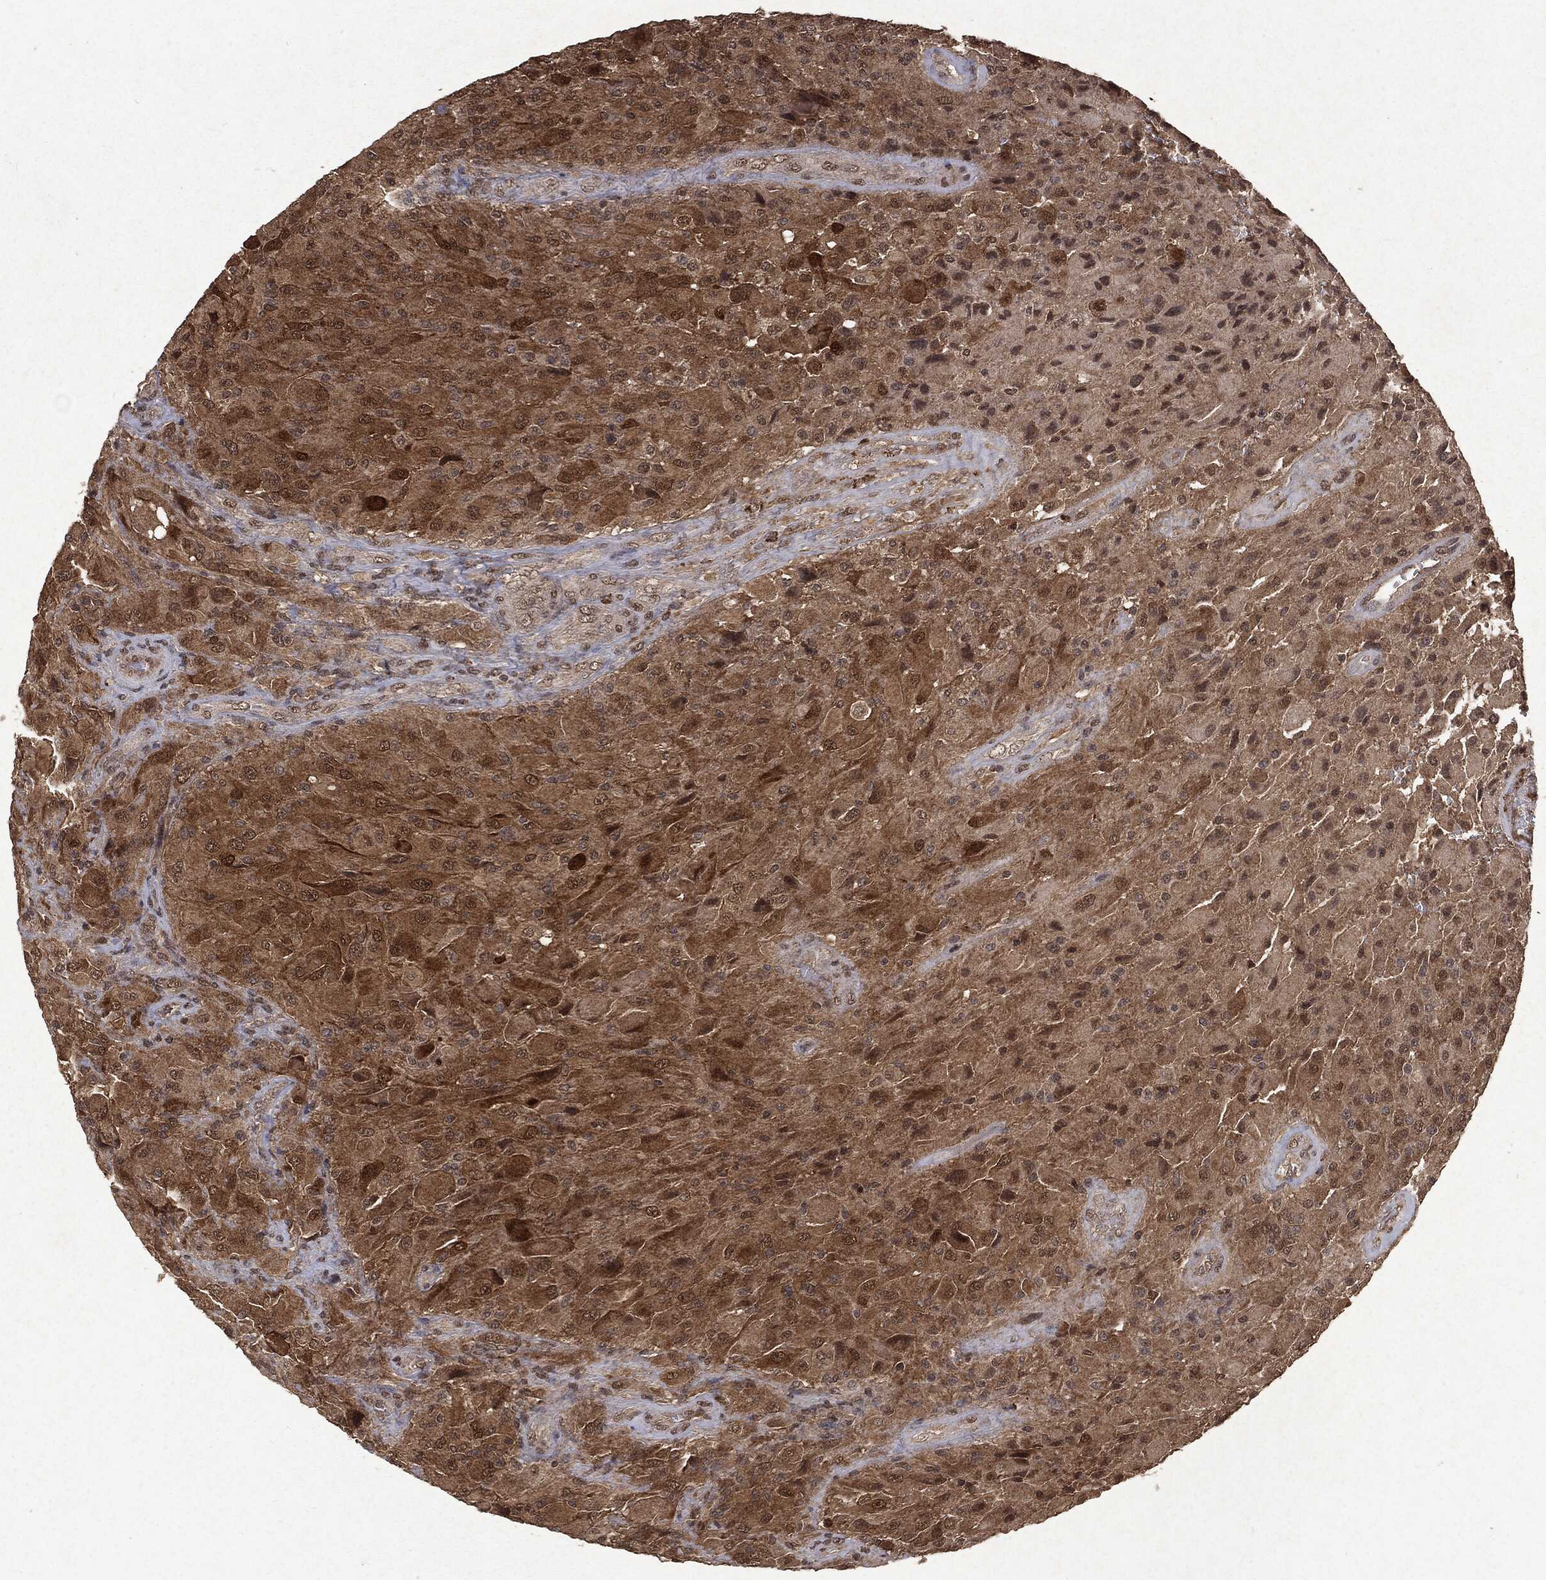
{"staining": {"intensity": "strong", "quantity": ">75%", "location": "cytoplasmic/membranous"}, "tissue": "glioma", "cell_type": "Tumor cells", "image_type": "cancer", "snomed": [{"axis": "morphology", "description": "Glioma, malignant, High grade"}, {"axis": "topography", "description": "Cerebral cortex"}], "caption": "IHC histopathology image of human malignant glioma (high-grade) stained for a protein (brown), which reveals high levels of strong cytoplasmic/membranous staining in about >75% of tumor cells.", "gene": "PEBP1", "patient": {"sex": "male", "age": 35}}